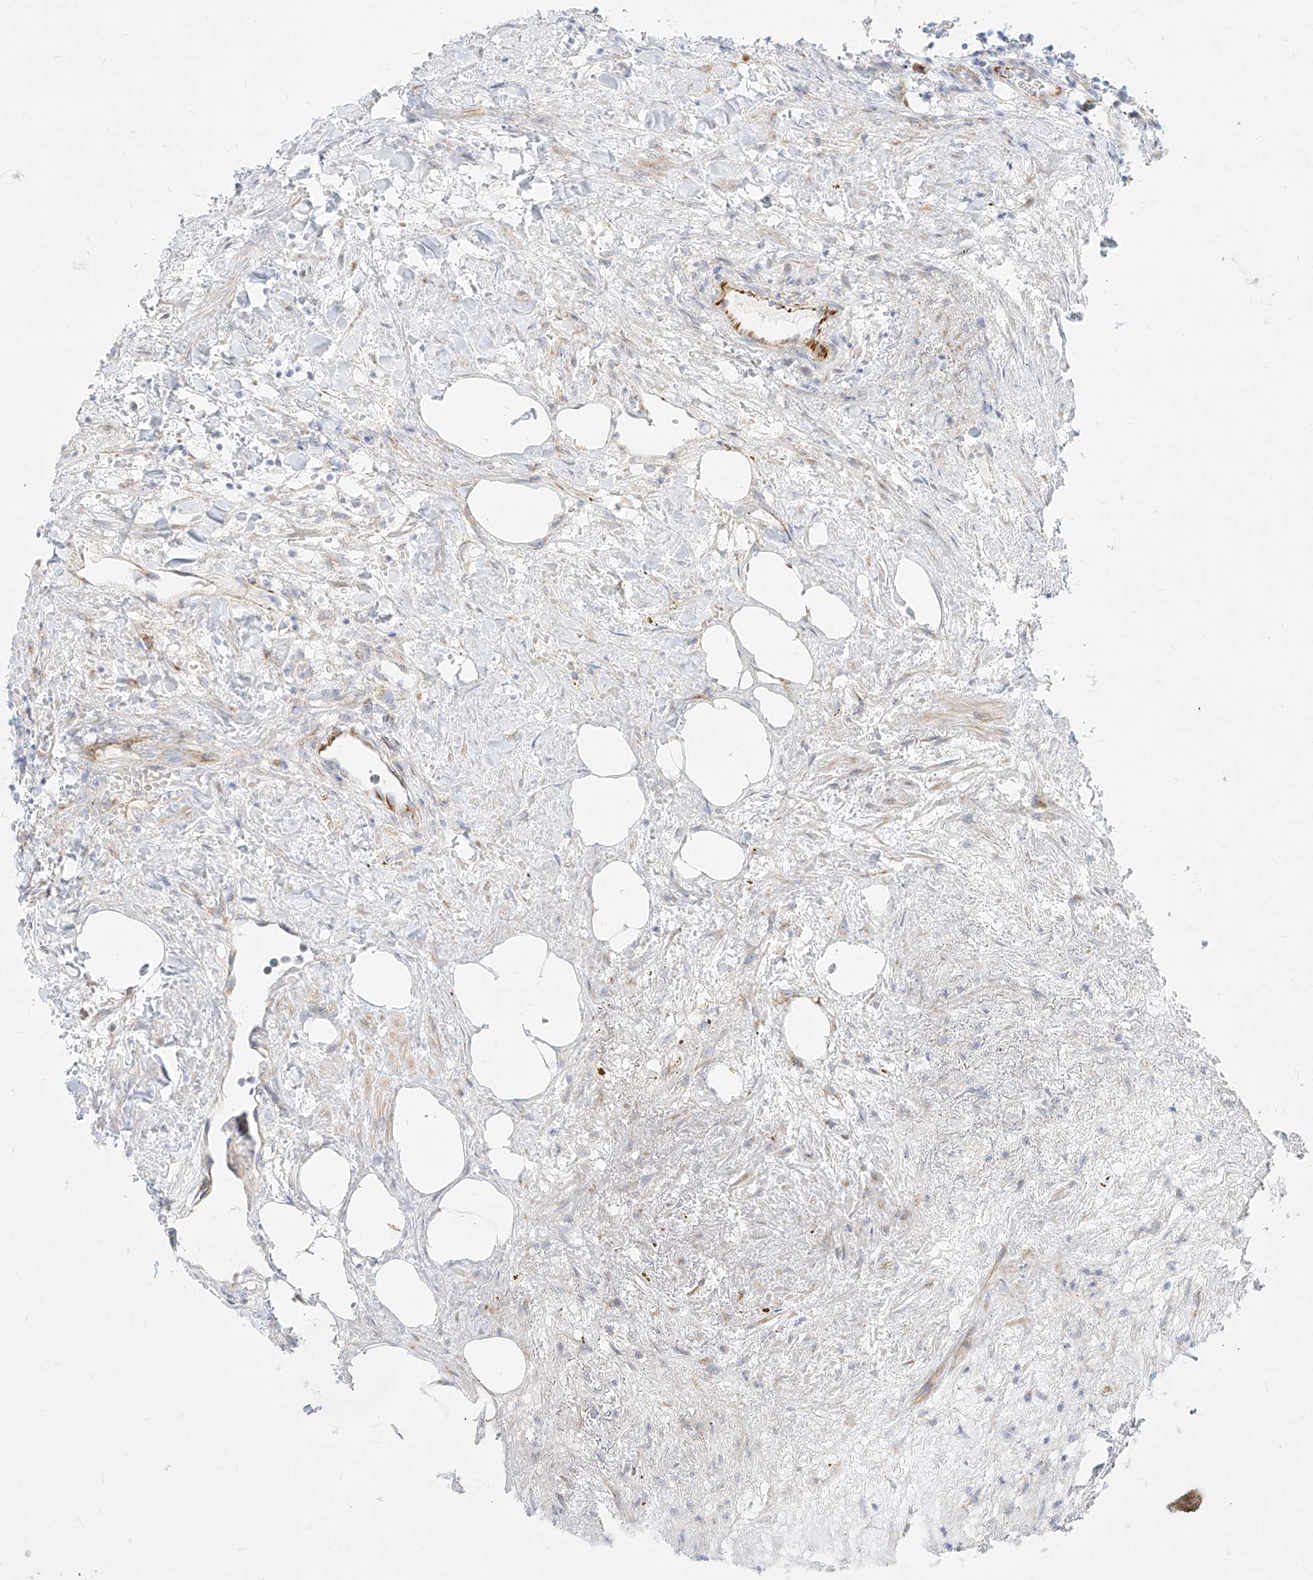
{"staining": {"intensity": "negative", "quantity": "none", "location": "none"}, "tissue": "renal cancer", "cell_type": "Tumor cells", "image_type": "cancer", "snomed": [{"axis": "morphology", "description": "Adenocarcinoma, NOS"}, {"axis": "topography", "description": "Kidney"}], "caption": "DAB (3,3'-diaminobenzidine) immunohistochemical staining of human adenocarcinoma (renal) demonstrates no significant expression in tumor cells.", "gene": "MTX2", "patient": {"sex": "female", "age": 69}}